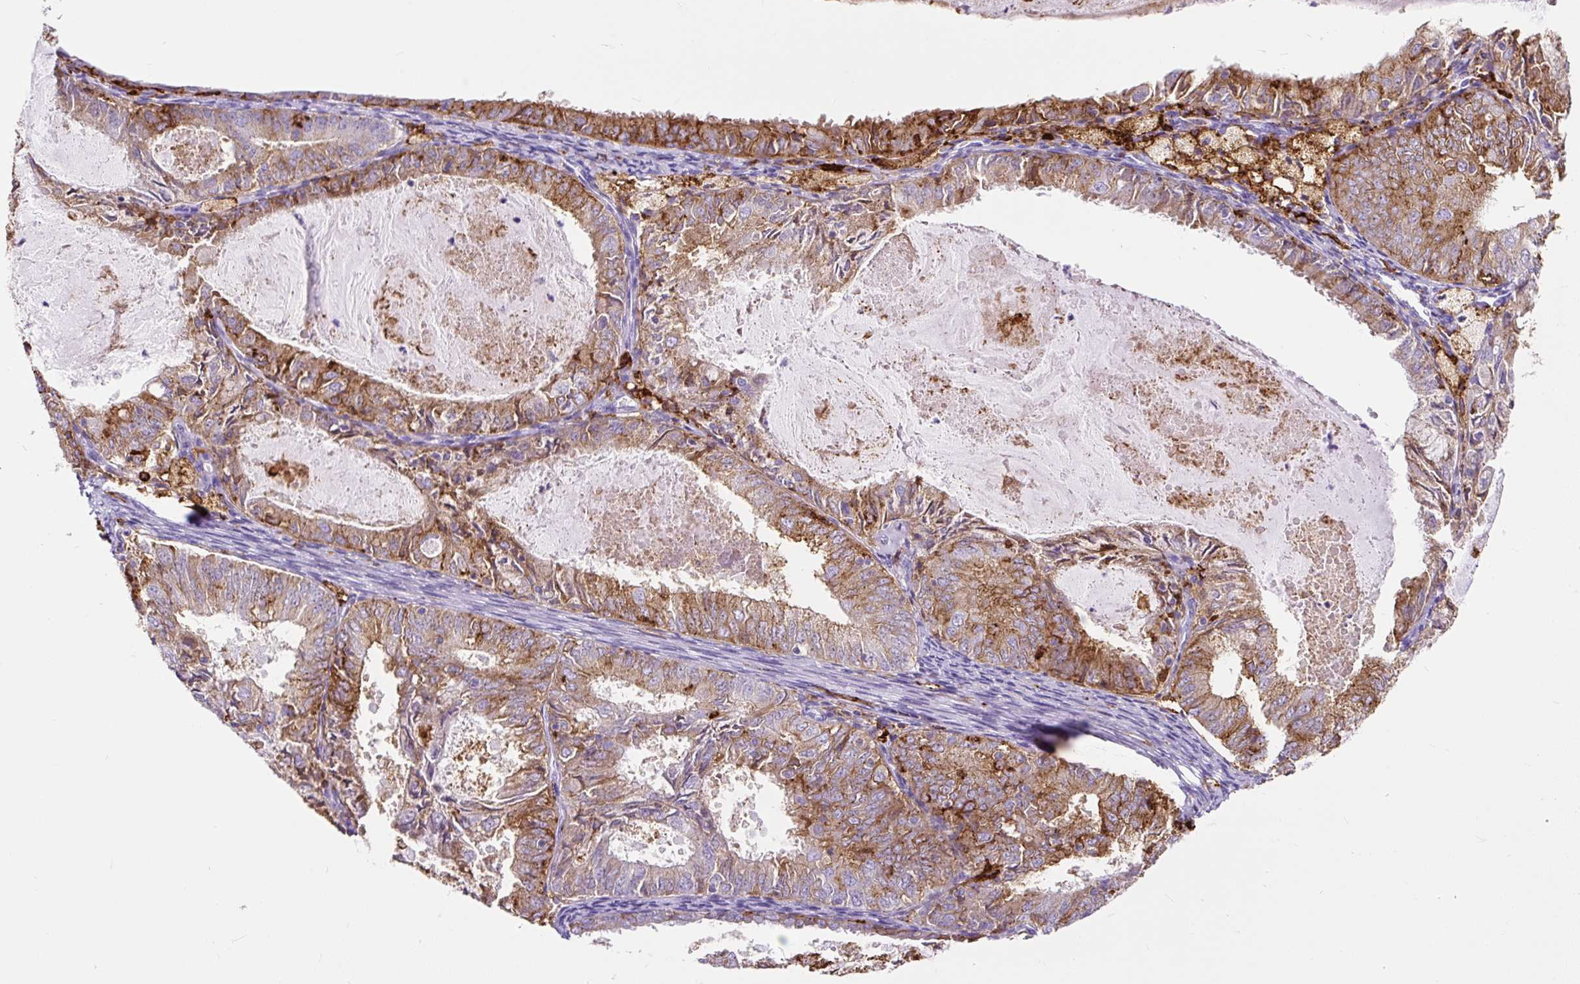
{"staining": {"intensity": "moderate", "quantity": ">75%", "location": "cytoplasmic/membranous"}, "tissue": "endometrial cancer", "cell_type": "Tumor cells", "image_type": "cancer", "snomed": [{"axis": "morphology", "description": "Adenocarcinoma, NOS"}, {"axis": "topography", "description": "Endometrium"}], "caption": "Immunohistochemical staining of human endometrial cancer (adenocarcinoma) displays medium levels of moderate cytoplasmic/membranous expression in approximately >75% of tumor cells. The staining is performed using DAB (3,3'-diaminobenzidine) brown chromogen to label protein expression. The nuclei are counter-stained blue using hematoxylin.", "gene": "HLA-DRA", "patient": {"sex": "female", "age": 57}}